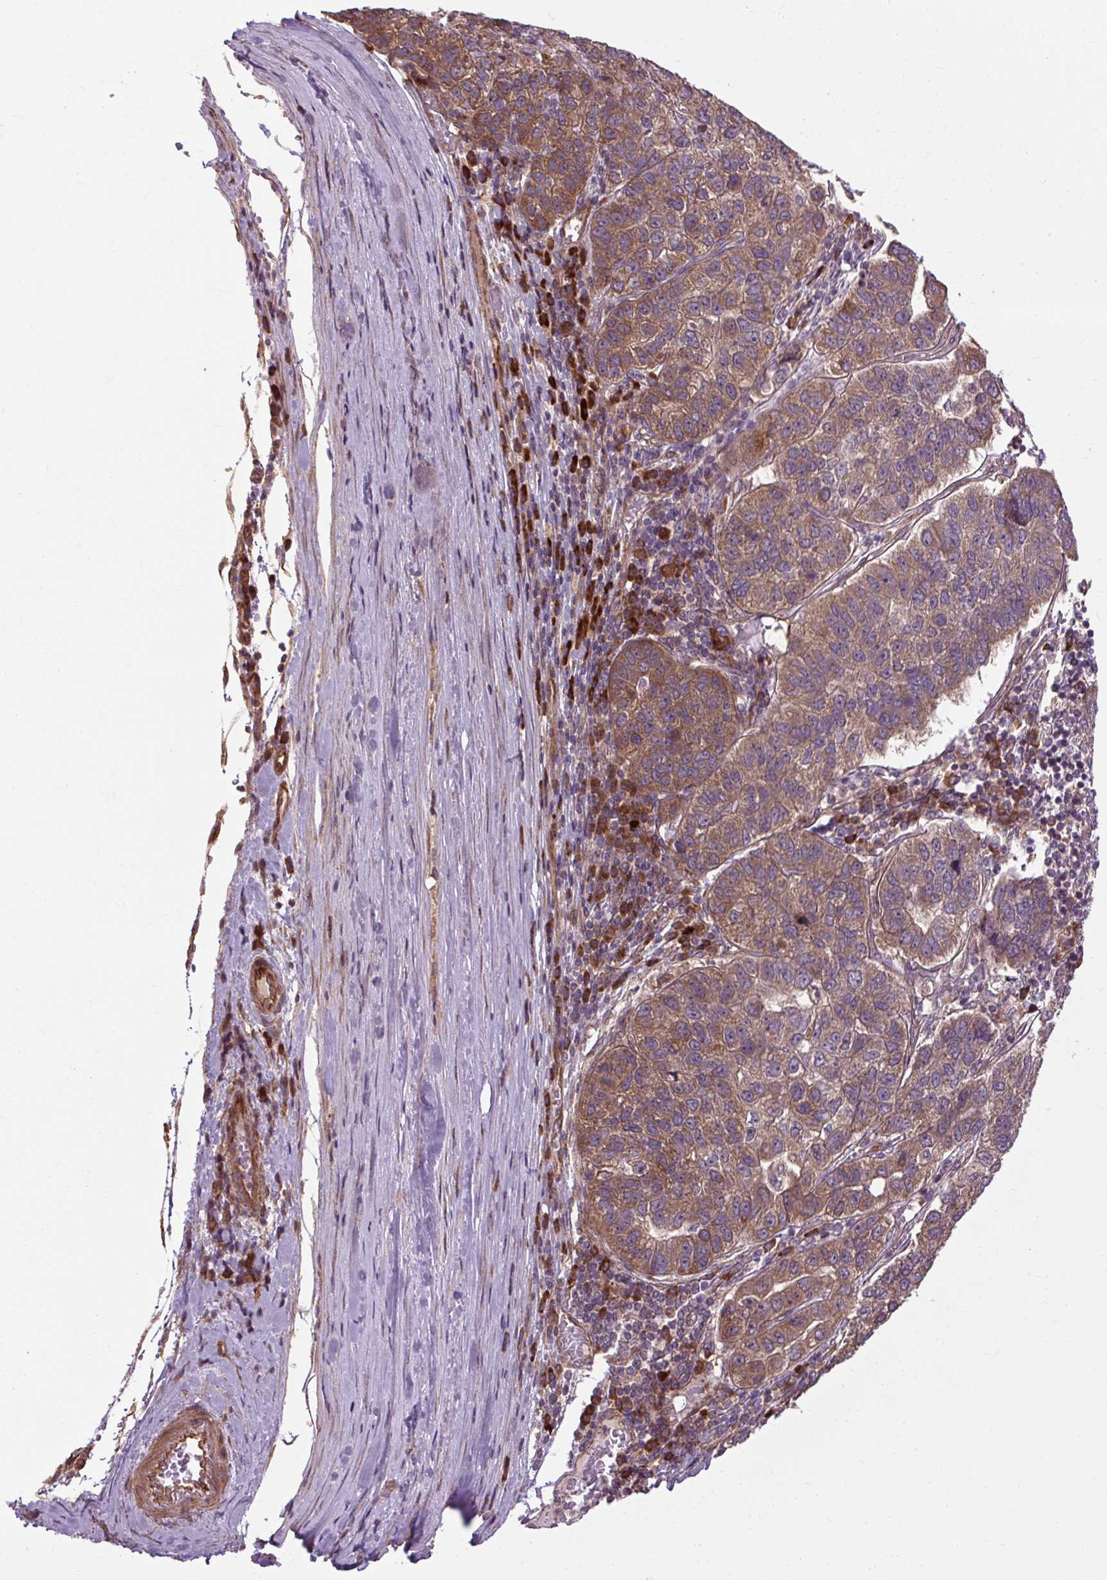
{"staining": {"intensity": "moderate", "quantity": "25%-75%", "location": "cytoplasmic/membranous"}, "tissue": "pancreatic cancer", "cell_type": "Tumor cells", "image_type": "cancer", "snomed": [{"axis": "morphology", "description": "Adenocarcinoma, NOS"}, {"axis": "topography", "description": "Pancreas"}], "caption": "There is medium levels of moderate cytoplasmic/membranous expression in tumor cells of pancreatic cancer (adenocarcinoma), as demonstrated by immunohistochemical staining (brown color).", "gene": "FLRT1", "patient": {"sex": "female", "age": 61}}